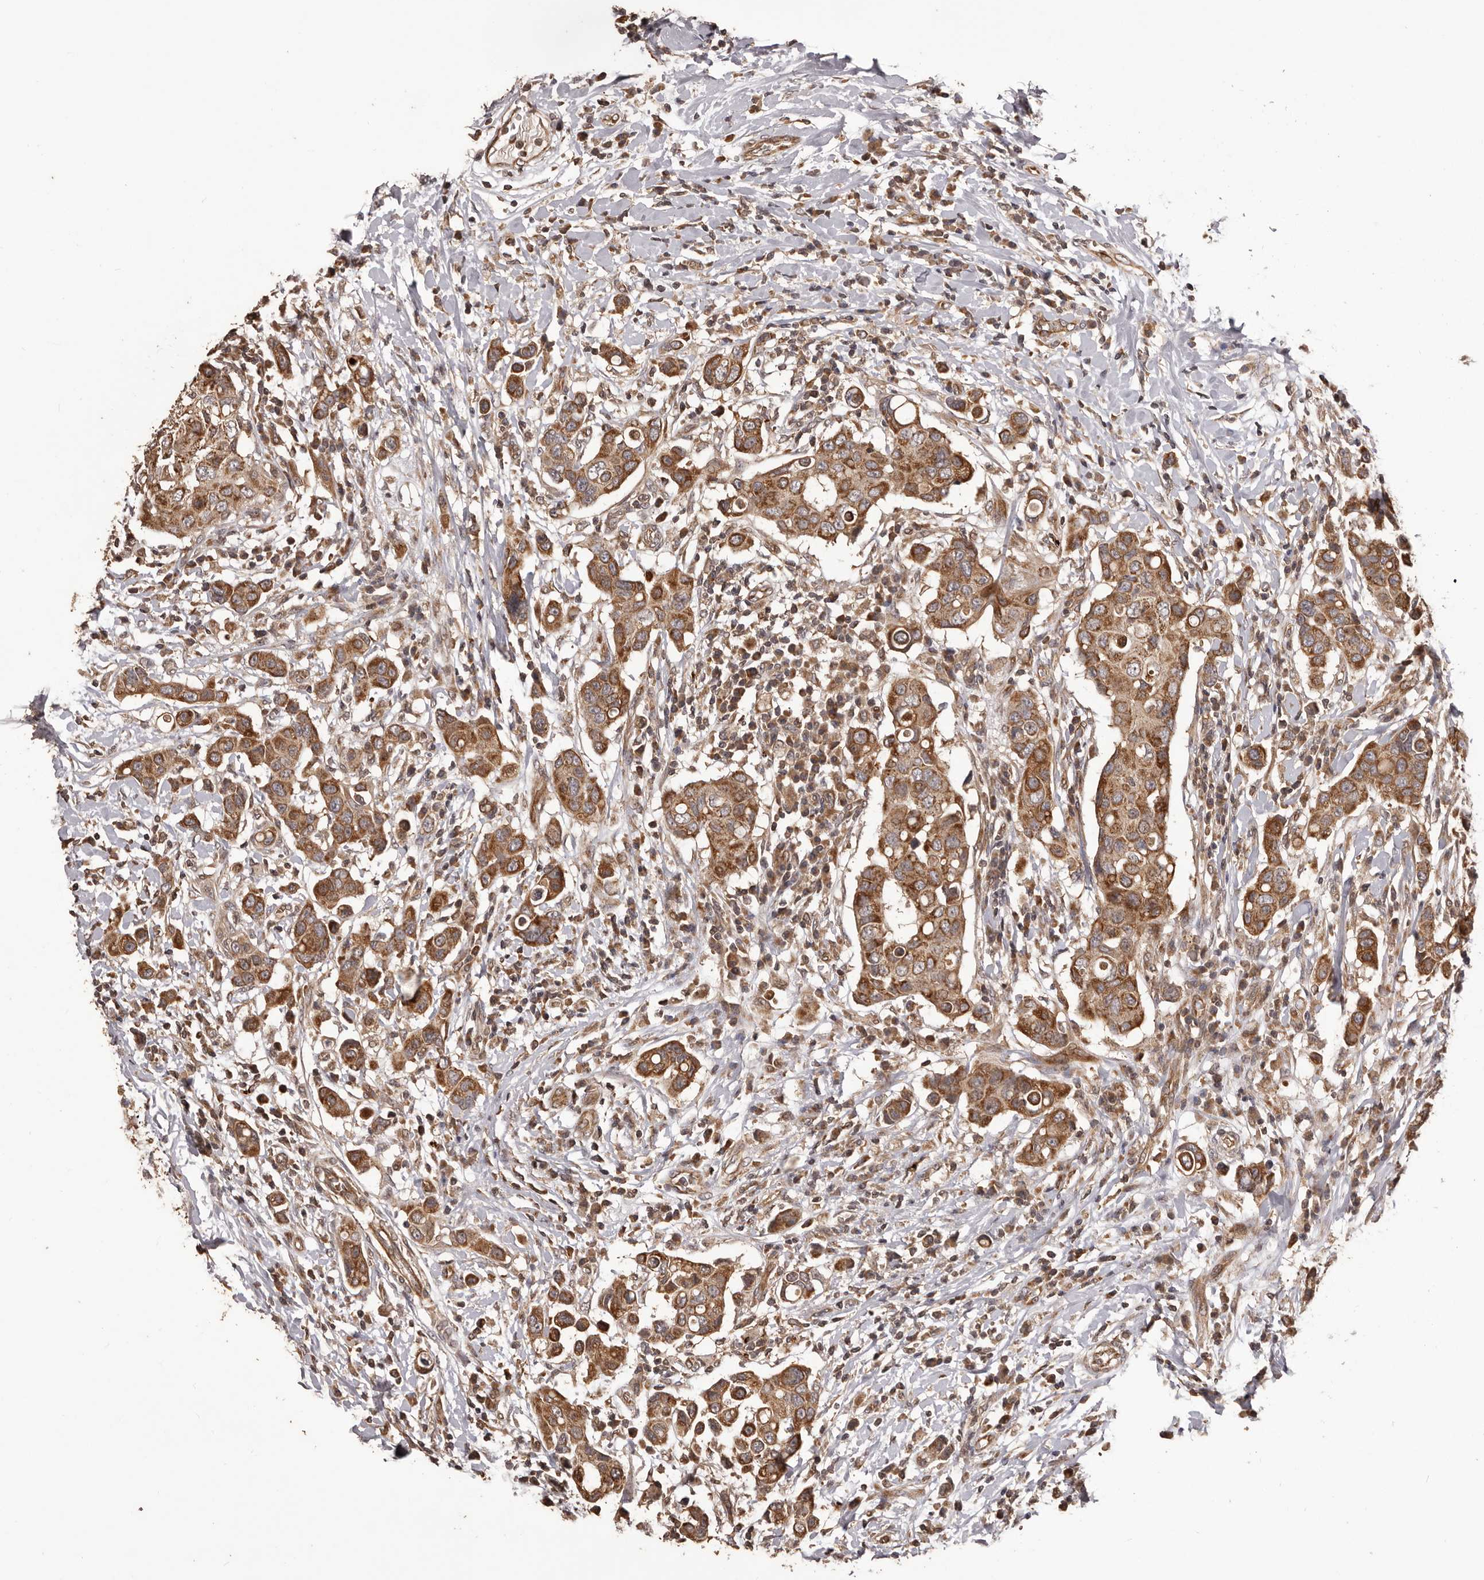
{"staining": {"intensity": "moderate", "quantity": ">75%", "location": "cytoplasmic/membranous"}, "tissue": "breast cancer", "cell_type": "Tumor cells", "image_type": "cancer", "snomed": [{"axis": "morphology", "description": "Duct carcinoma"}, {"axis": "topography", "description": "Breast"}], "caption": "Moderate cytoplasmic/membranous positivity is seen in about >75% of tumor cells in invasive ductal carcinoma (breast). (DAB (3,3'-diaminobenzidine) IHC with brightfield microscopy, high magnification).", "gene": "QRSL1", "patient": {"sex": "female", "age": 27}}